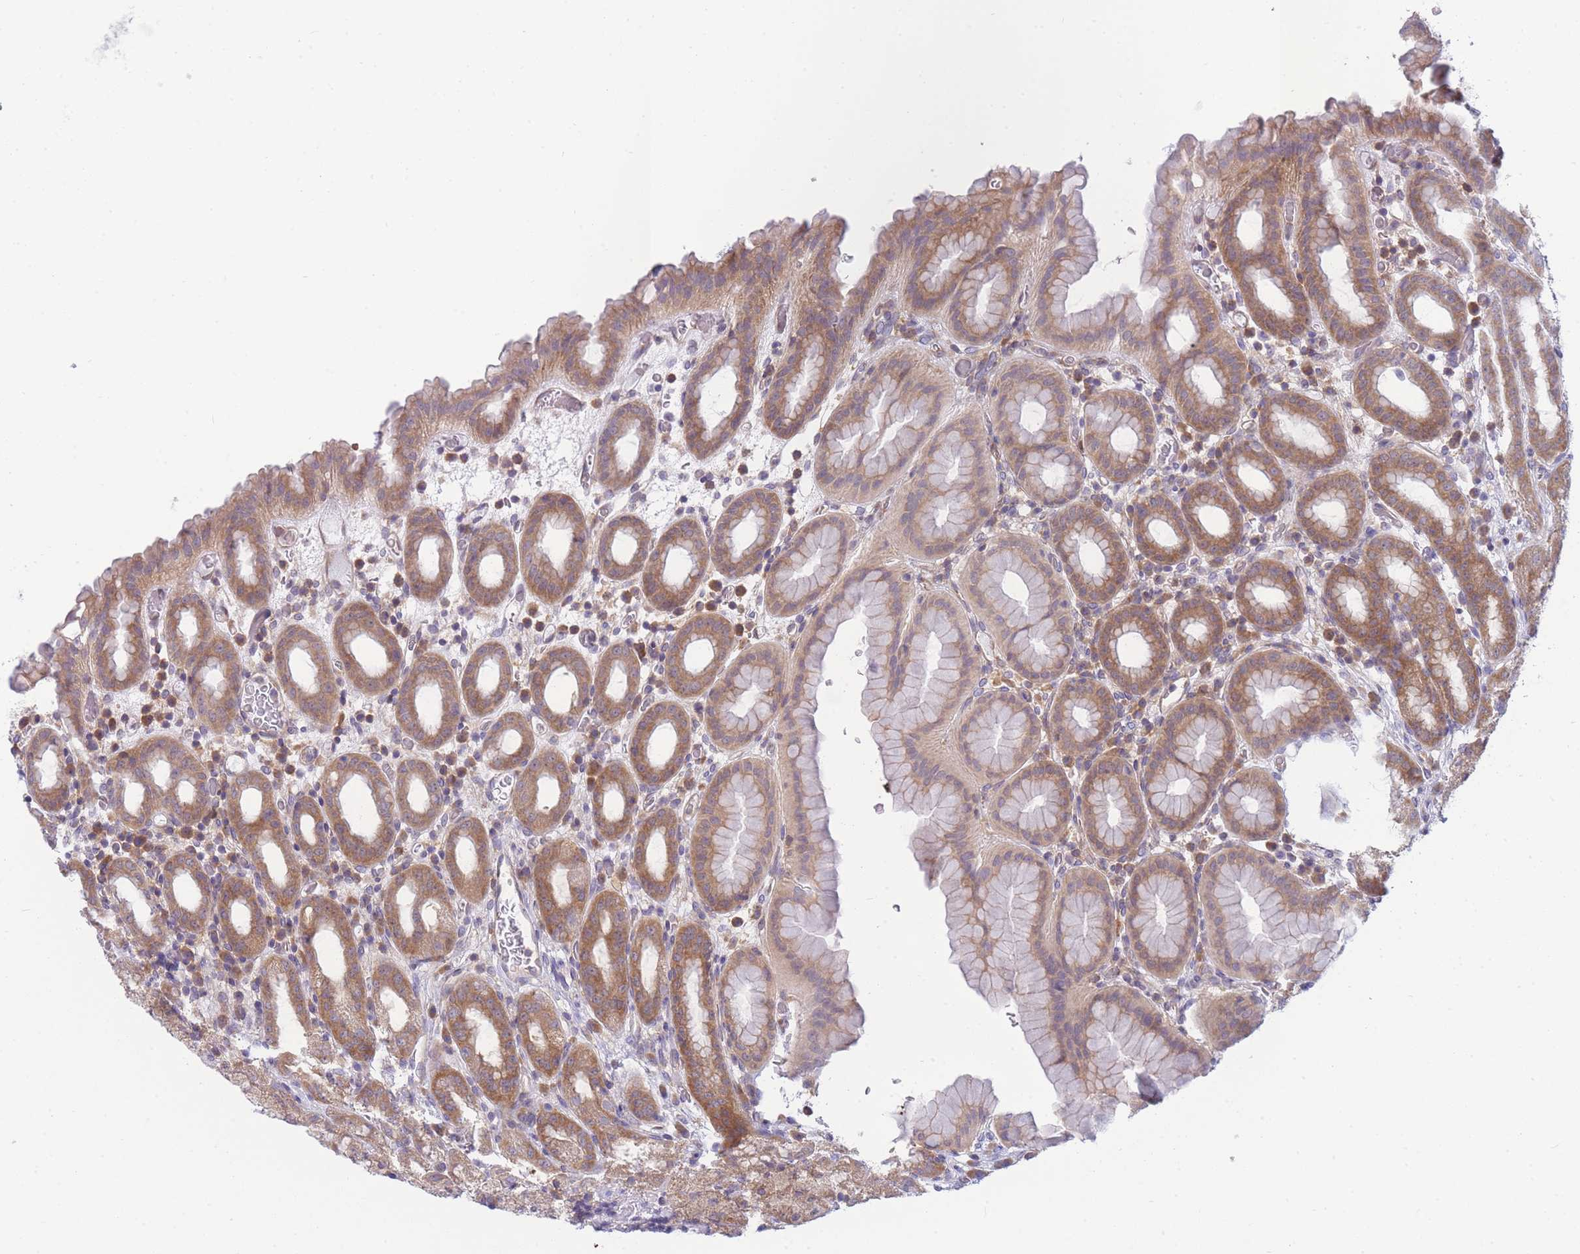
{"staining": {"intensity": "moderate", "quantity": ">75%", "location": "cytoplasmic/membranous"}, "tissue": "stomach", "cell_type": "Glandular cells", "image_type": "normal", "snomed": [{"axis": "morphology", "description": "Normal tissue, NOS"}, {"axis": "topography", "description": "Stomach, upper"}, {"axis": "topography", "description": "Stomach, lower"}, {"axis": "topography", "description": "Small intestine"}], "caption": "This micrograph shows IHC staining of normal stomach, with medium moderate cytoplasmic/membranous staining in approximately >75% of glandular cells.", "gene": "PFDN6", "patient": {"sex": "male", "age": 68}}